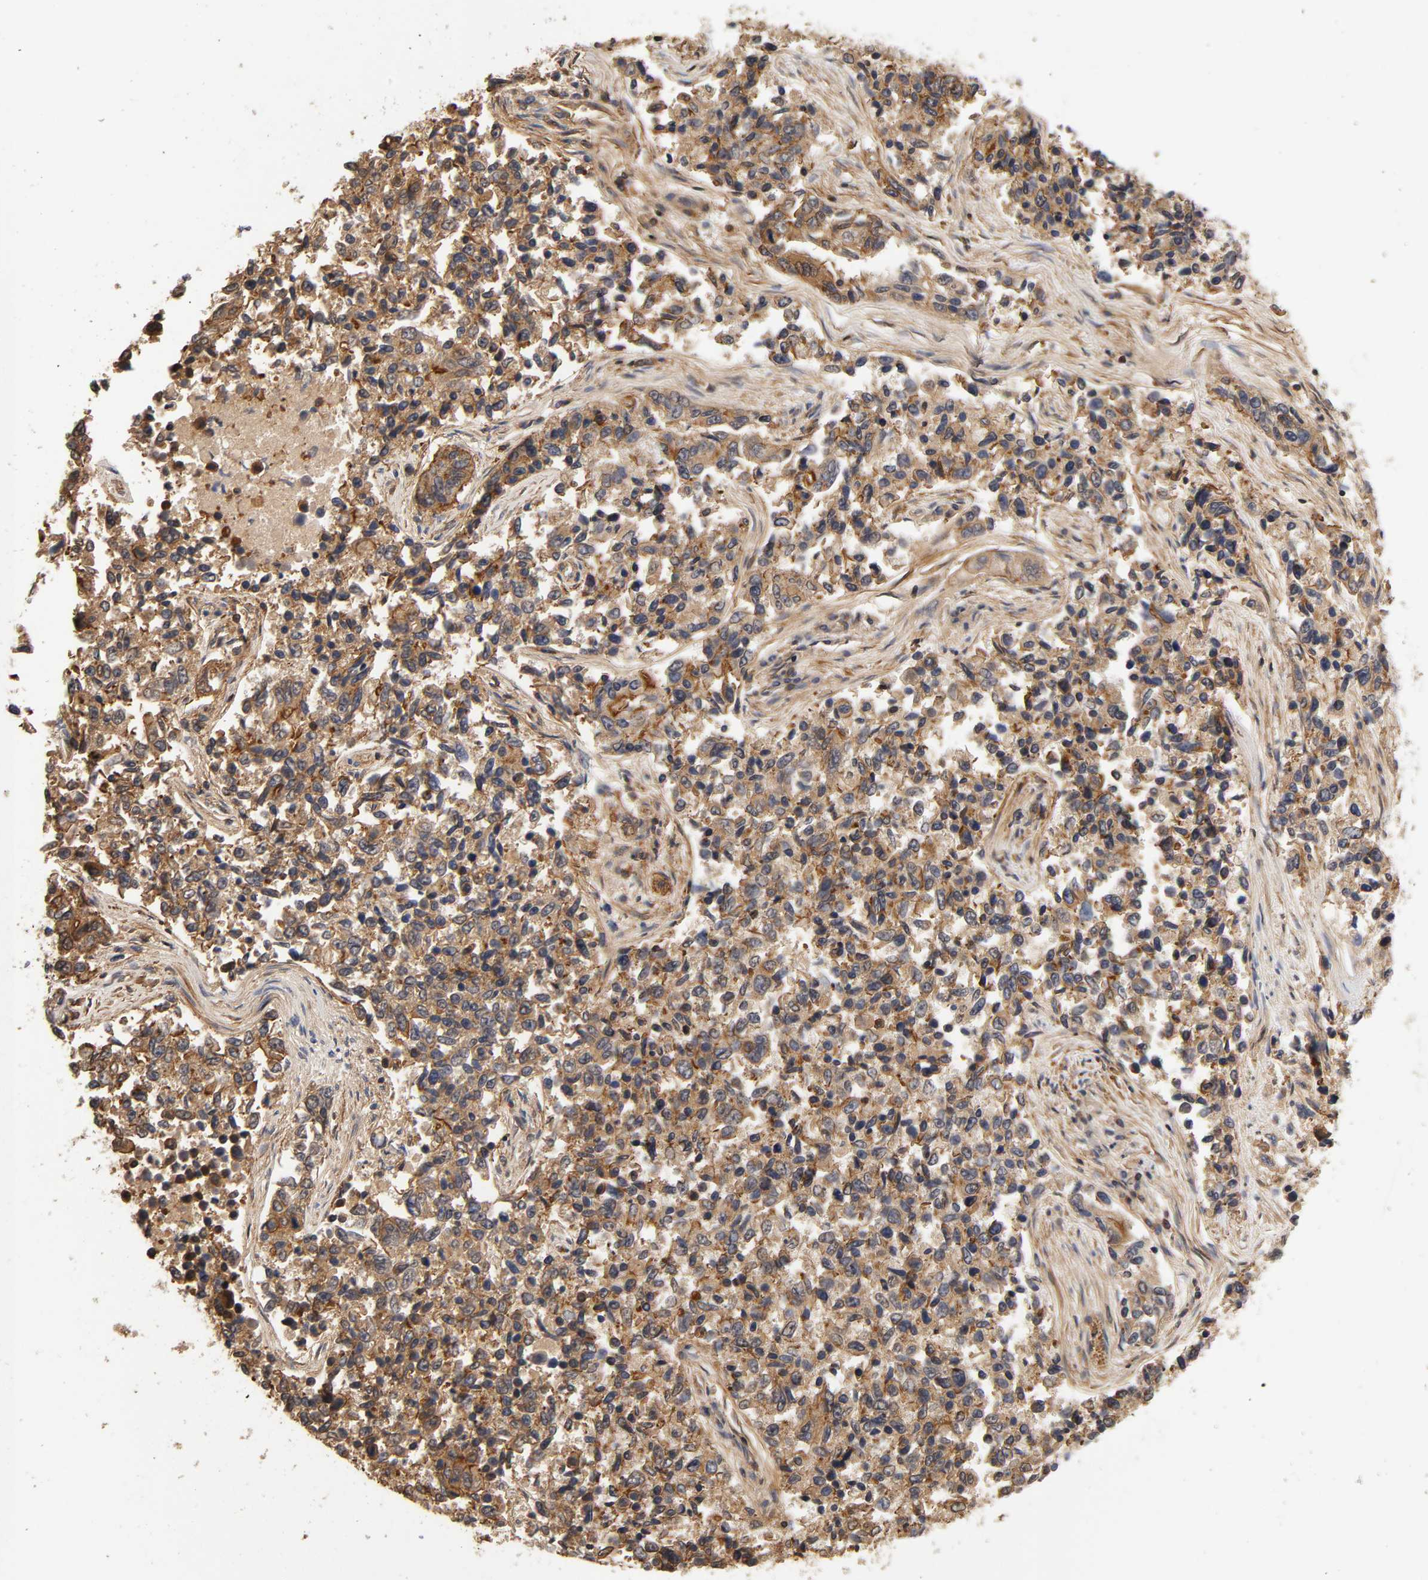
{"staining": {"intensity": "moderate", "quantity": "25%-75%", "location": "cytoplasmic/membranous"}, "tissue": "lung cancer", "cell_type": "Tumor cells", "image_type": "cancer", "snomed": [{"axis": "morphology", "description": "Adenocarcinoma, NOS"}, {"axis": "topography", "description": "Lung"}], "caption": "There is medium levels of moderate cytoplasmic/membranous staining in tumor cells of adenocarcinoma (lung), as demonstrated by immunohistochemical staining (brown color).", "gene": "LAMTOR2", "patient": {"sex": "male", "age": 84}}